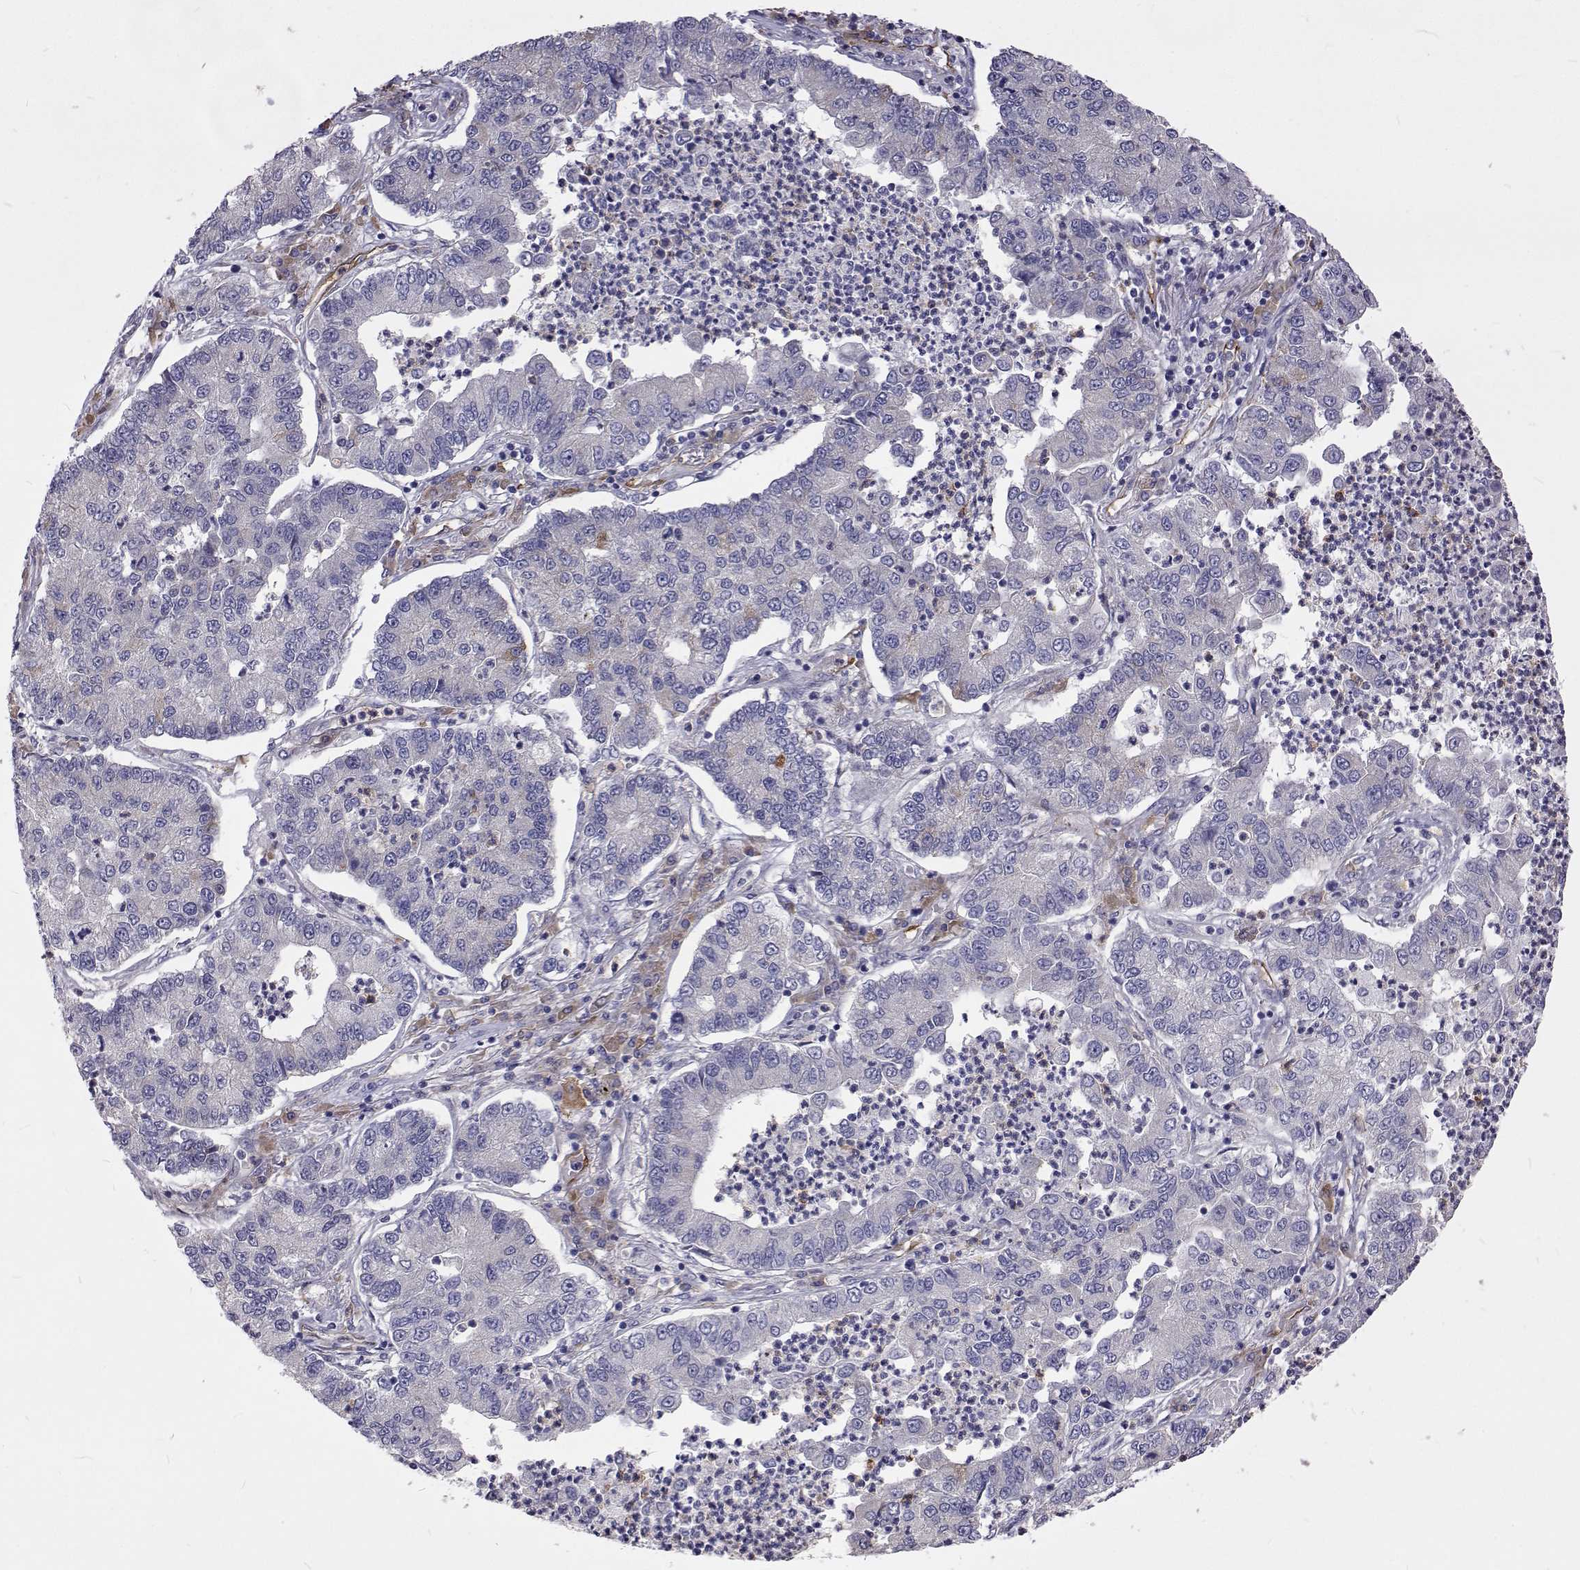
{"staining": {"intensity": "negative", "quantity": "none", "location": "none"}, "tissue": "lung cancer", "cell_type": "Tumor cells", "image_type": "cancer", "snomed": [{"axis": "morphology", "description": "Adenocarcinoma, NOS"}, {"axis": "topography", "description": "Lung"}], "caption": "Tumor cells show no significant protein expression in adenocarcinoma (lung).", "gene": "NPR3", "patient": {"sex": "female", "age": 57}}